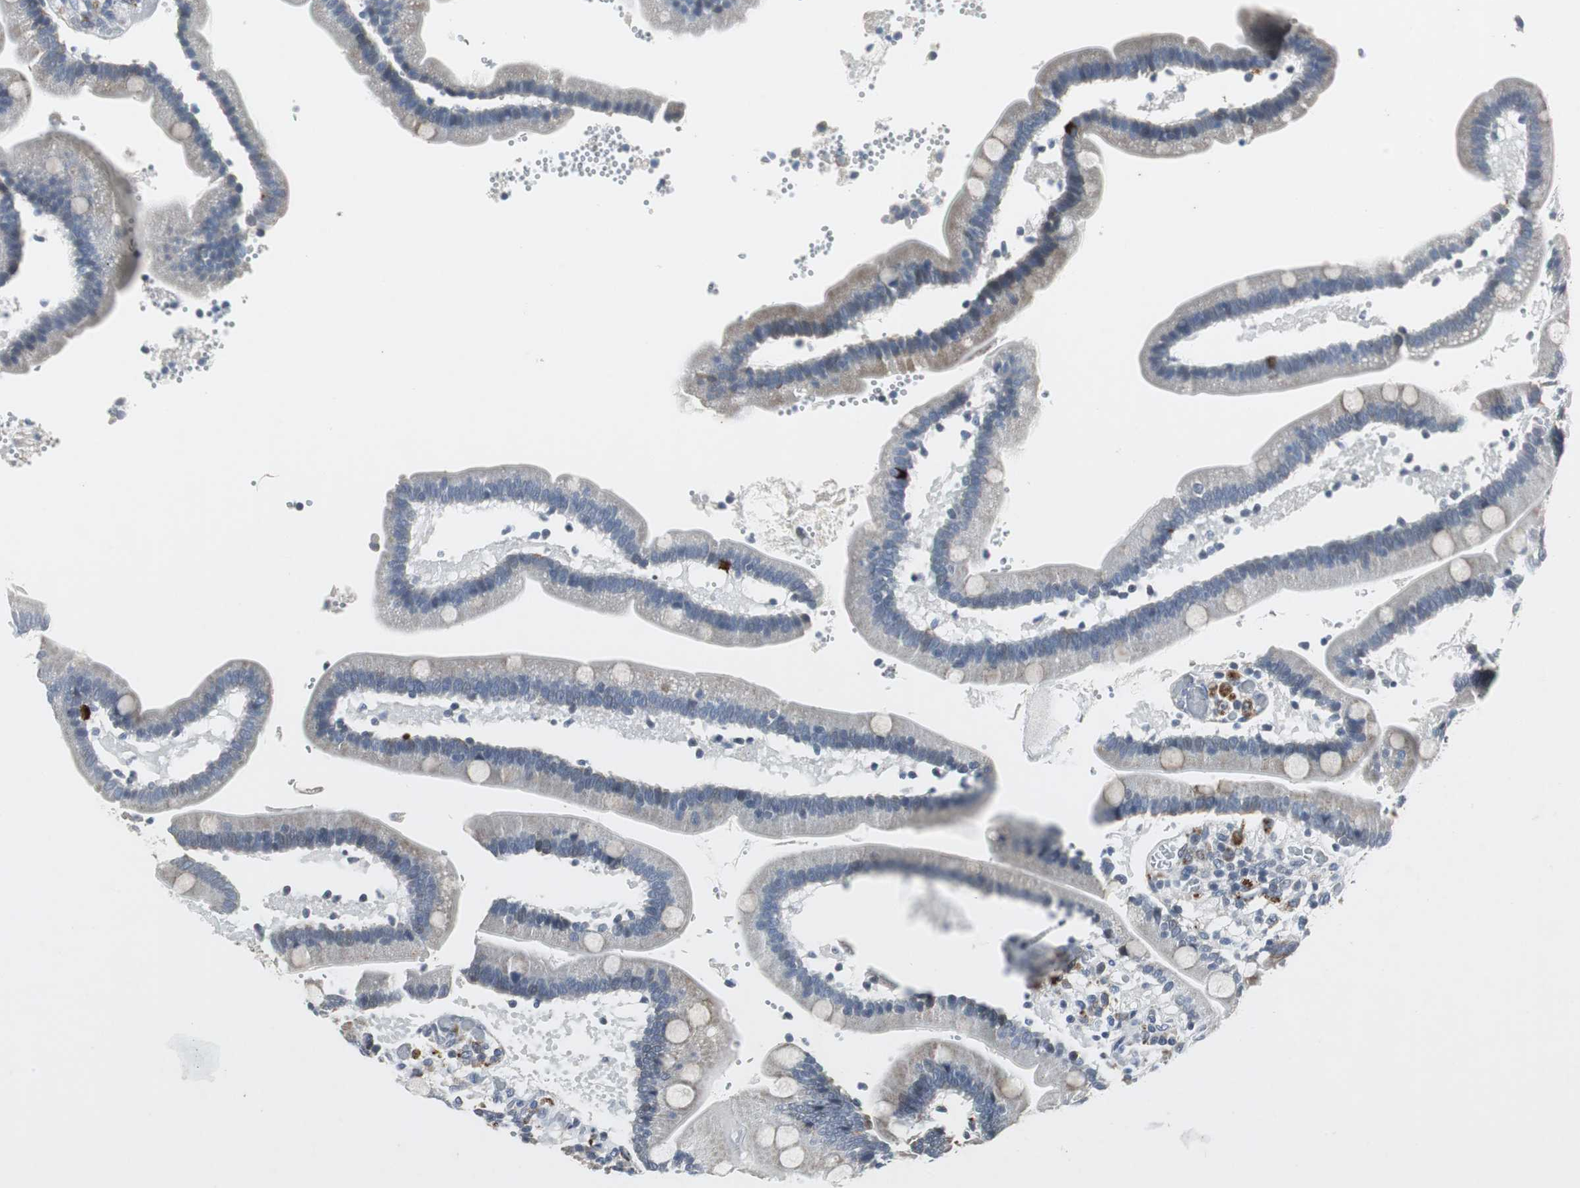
{"staining": {"intensity": "weak", "quantity": "25%-75%", "location": "cytoplasmic/membranous"}, "tissue": "duodenum", "cell_type": "Glandular cells", "image_type": "normal", "snomed": [{"axis": "morphology", "description": "Normal tissue, NOS"}, {"axis": "topography", "description": "Duodenum"}], "caption": "Brown immunohistochemical staining in normal human duodenum demonstrates weak cytoplasmic/membranous expression in about 25%-75% of glandular cells.", "gene": "NLGN1", "patient": {"sex": "male", "age": 66}}